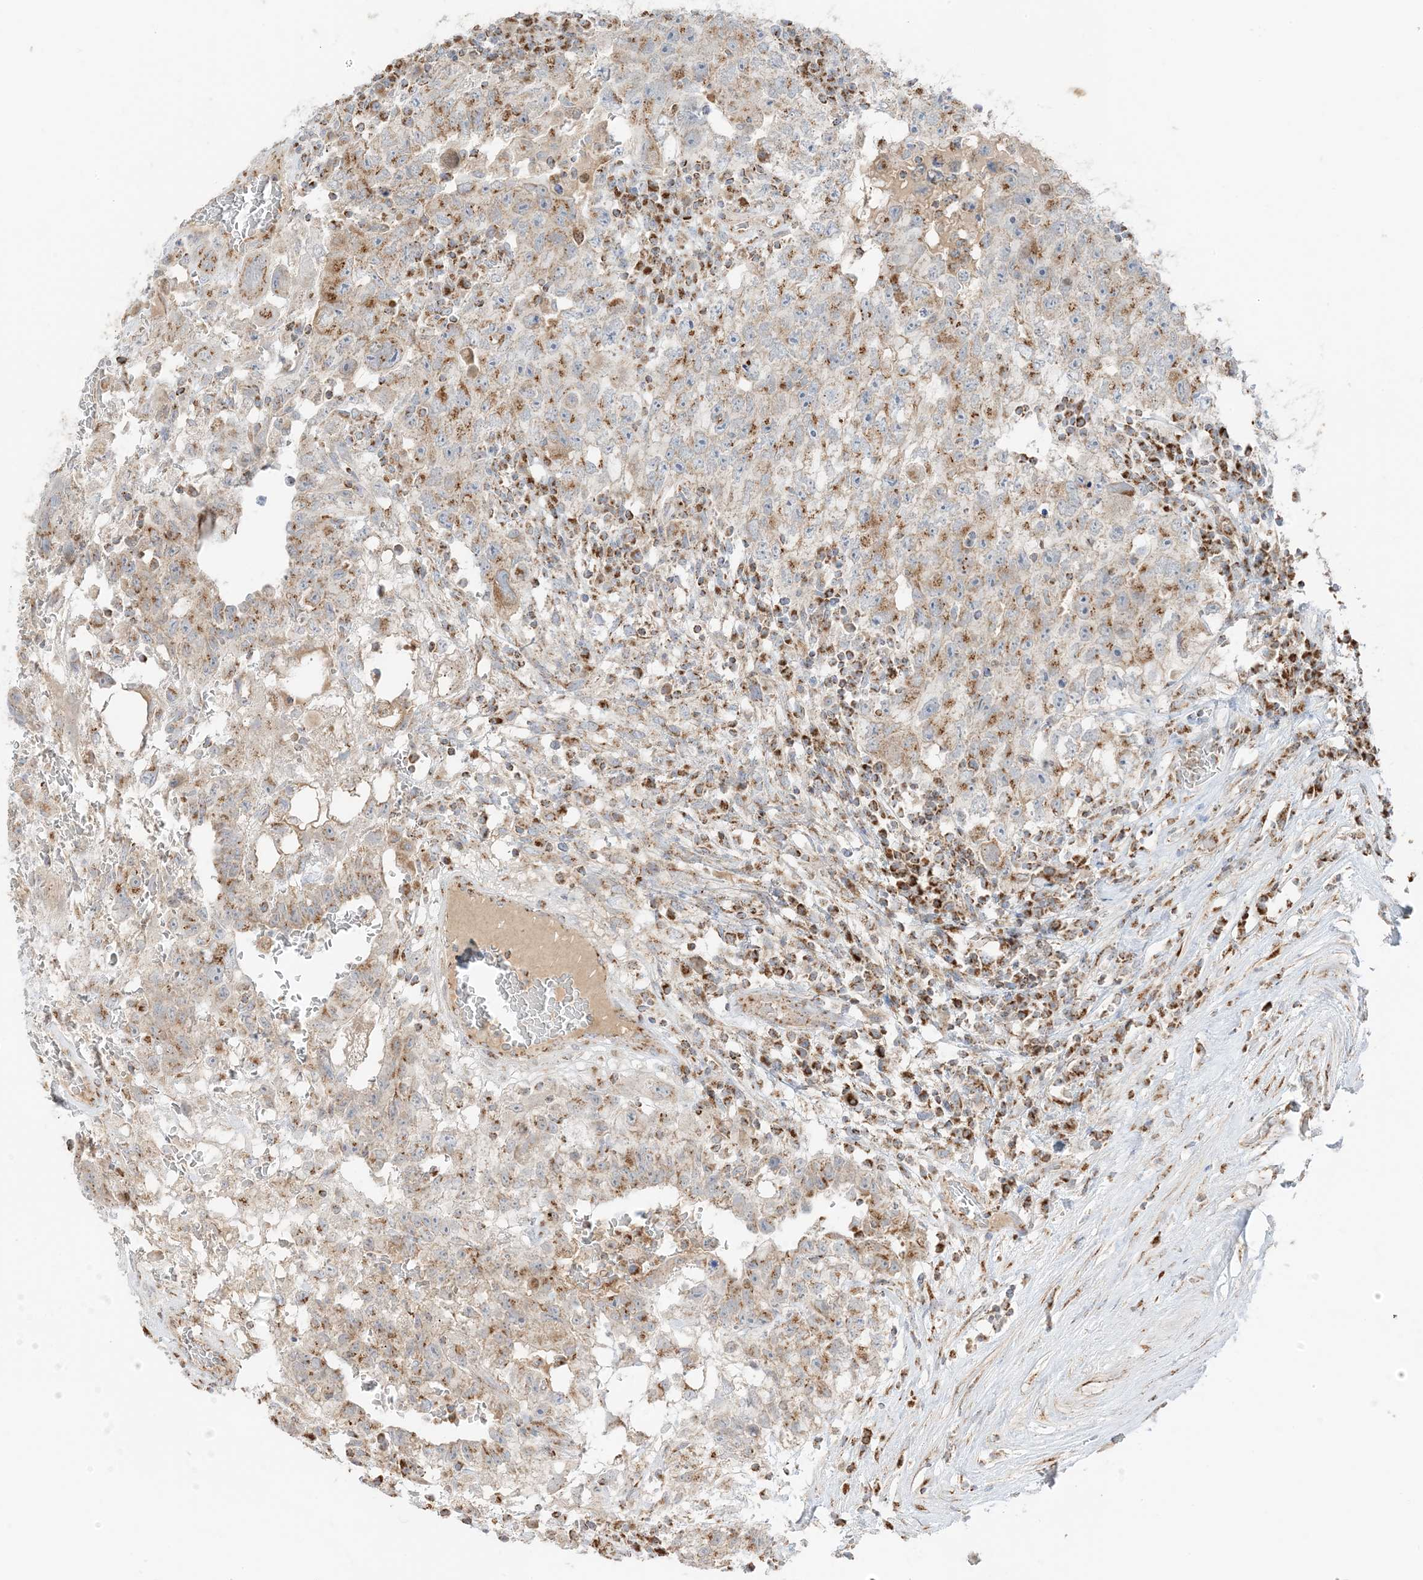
{"staining": {"intensity": "moderate", "quantity": ">75%", "location": "cytoplasmic/membranous"}, "tissue": "testis cancer", "cell_type": "Tumor cells", "image_type": "cancer", "snomed": [{"axis": "morphology", "description": "Carcinoma, Embryonal, NOS"}, {"axis": "topography", "description": "Testis"}], "caption": "A histopathology image of testis cancer stained for a protein shows moderate cytoplasmic/membranous brown staining in tumor cells. The protein is shown in brown color, while the nuclei are stained blue.", "gene": "SLC25A12", "patient": {"sex": "male", "age": 26}}